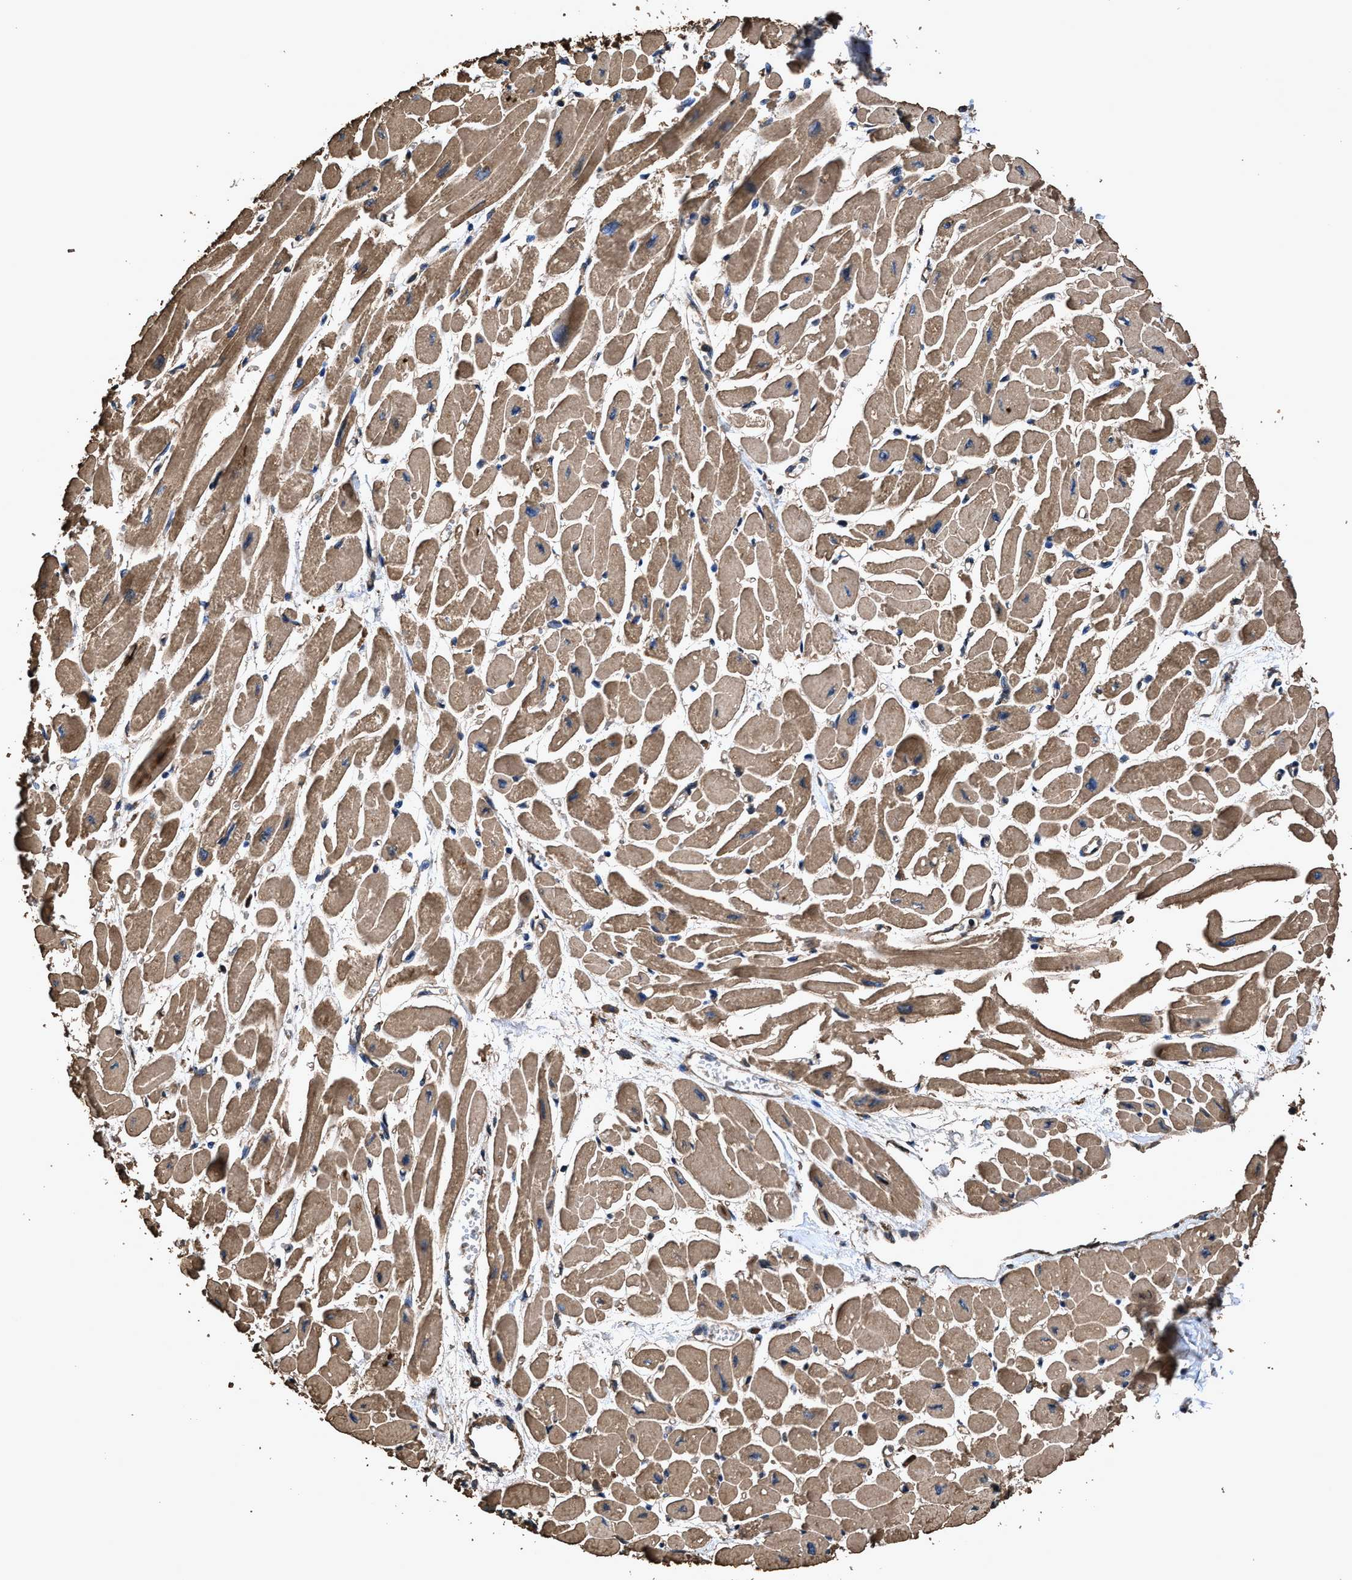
{"staining": {"intensity": "moderate", "quantity": ">75%", "location": "cytoplasmic/membranous"}, "tissue": "heart muscle", "cell_type": "Cardiomyocytes", "image_type": "normal", "snomed": [{"axis": "morphology", "description": "Normal tissue, NOS"}, {"axis": "topography", "description": "Heart"}], "caption": "Protein analysis of benign heart muscle exhibits moderate cytoplasmic/membranous staining in about >75% of cardiomyocytes.", "gene": "ZMYND19", "patient": {"sex": "female", "age": 54}}